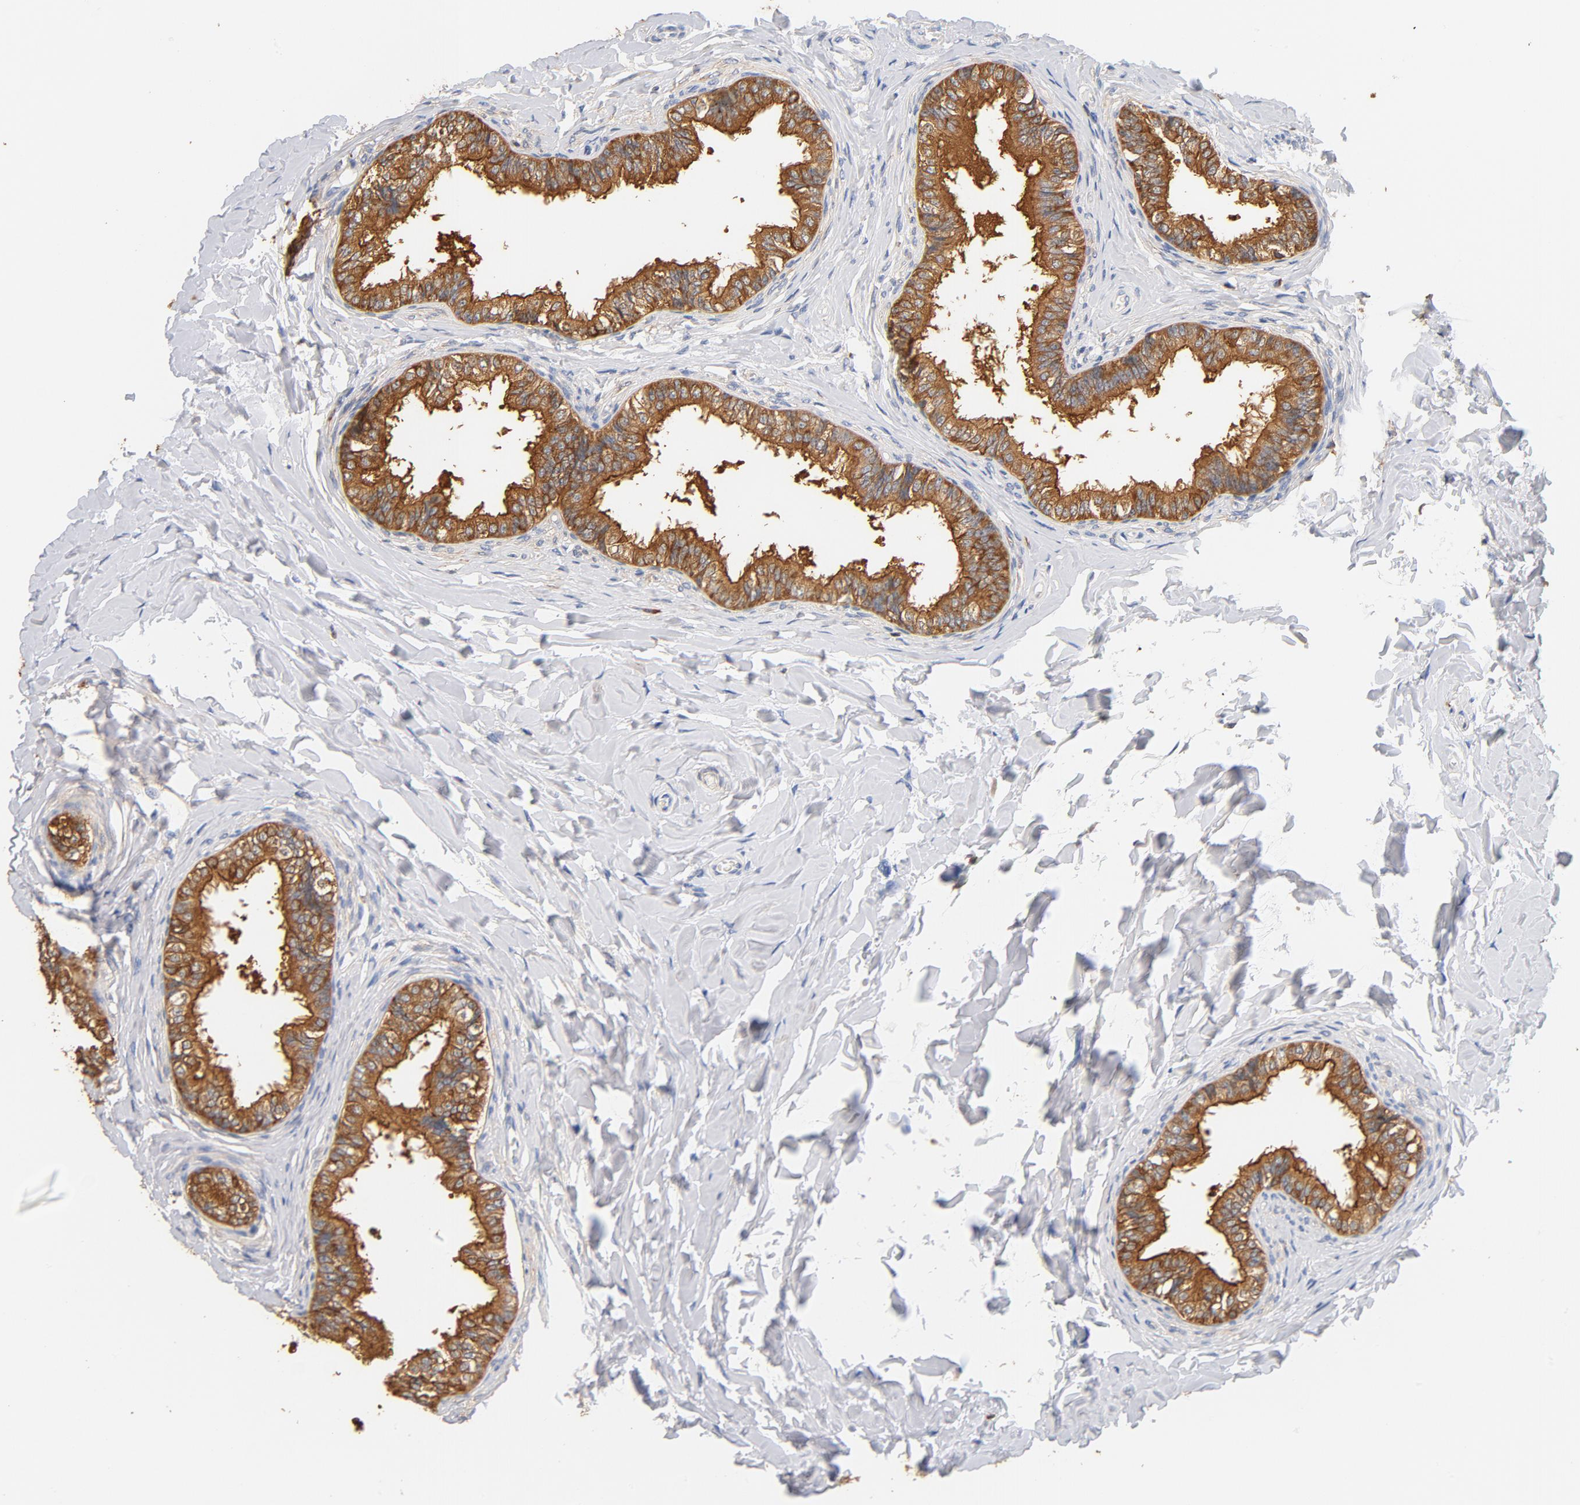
{"staining": {"intensity": "strong", "quantity": ">75%", "location": "cytoplasmic/membranous"}, "tissue": "epididymis", "cell_type": "Glandular cells", "image_type": "normal", "snomed": [{"axis": "morphology", "description": "Normal tissue, NOS"}, {"axis": "topography", "description": "Epididymis"}], "caption": "Epididymis stained with DAB IHC shows high levels of strong cytoplasmic/membranous positivity in about >75% of glandular cells. The protein is stained brown, and the nuclei are stained in blue (DAB IHC with brightfield microscopy, high magnification).", "gene": "EZR", "patient": {"sex": "male", "age": 26}}